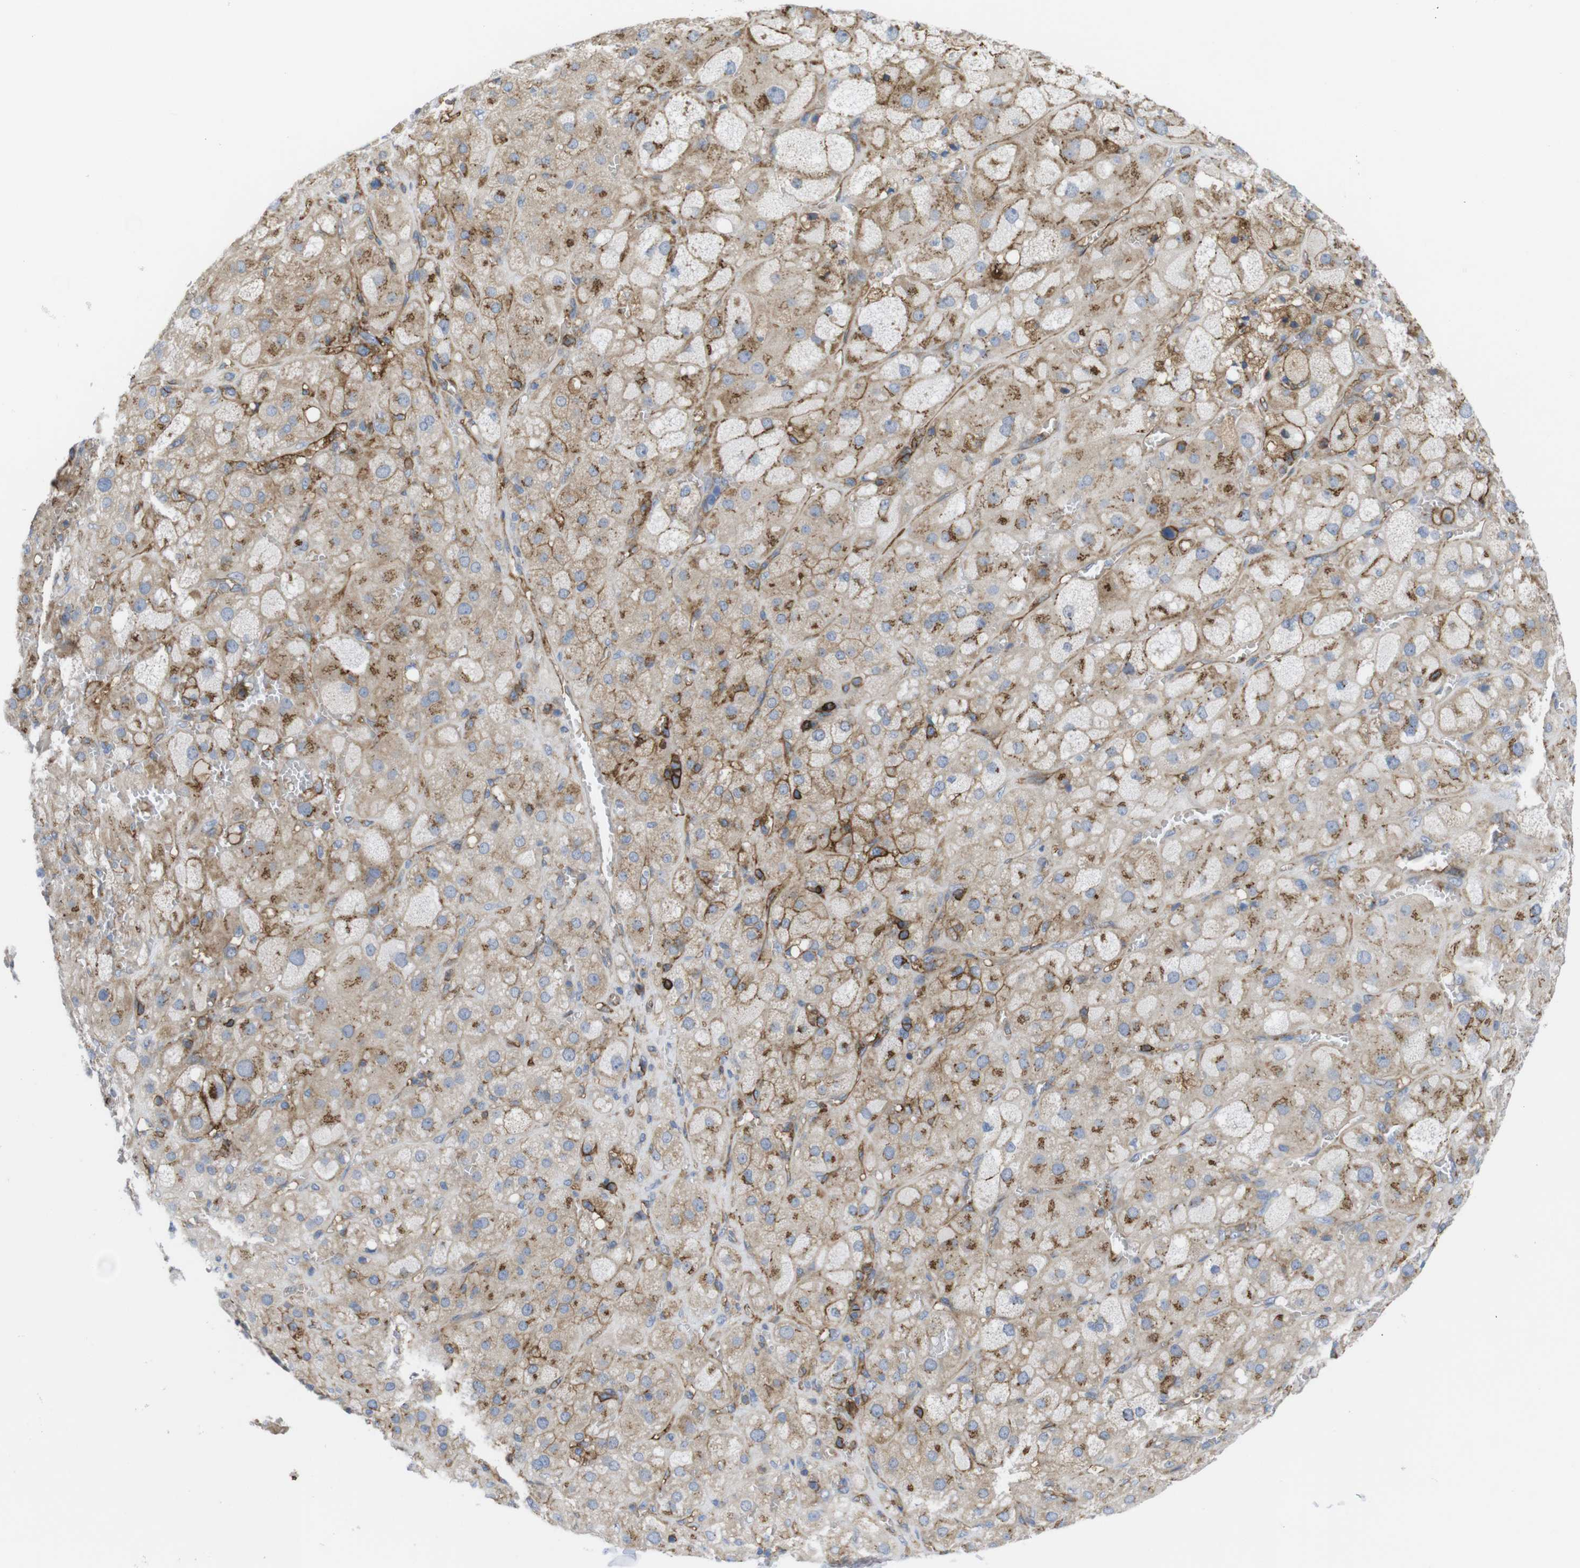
{"staining": {"intensity": "moderate", "quantity": ">75%", "location": "cytoplasmic/membranous"}, "tissue": "adrenal gland", "cell_type": "Glandular cells", "image_type": "normal", "snomed": [{"axis": "morphology", "description": "Normal tissue, NOS"}, {"axis": "topography", "description": "Adrenal gland"}], "caption": "The histopathology image reveals a brown stain indicating the presence of a protein in the cytoplasmic/membranous of glandular cells in adrenal gland. The staining was performed using DAB (3,3'-diaminobenzidine), with brown indicating positive protein expression. Nuclei are stained blue with hematoxylin.", "gene": "CCR6", "patient": {"sex": "female", "age": 47}}